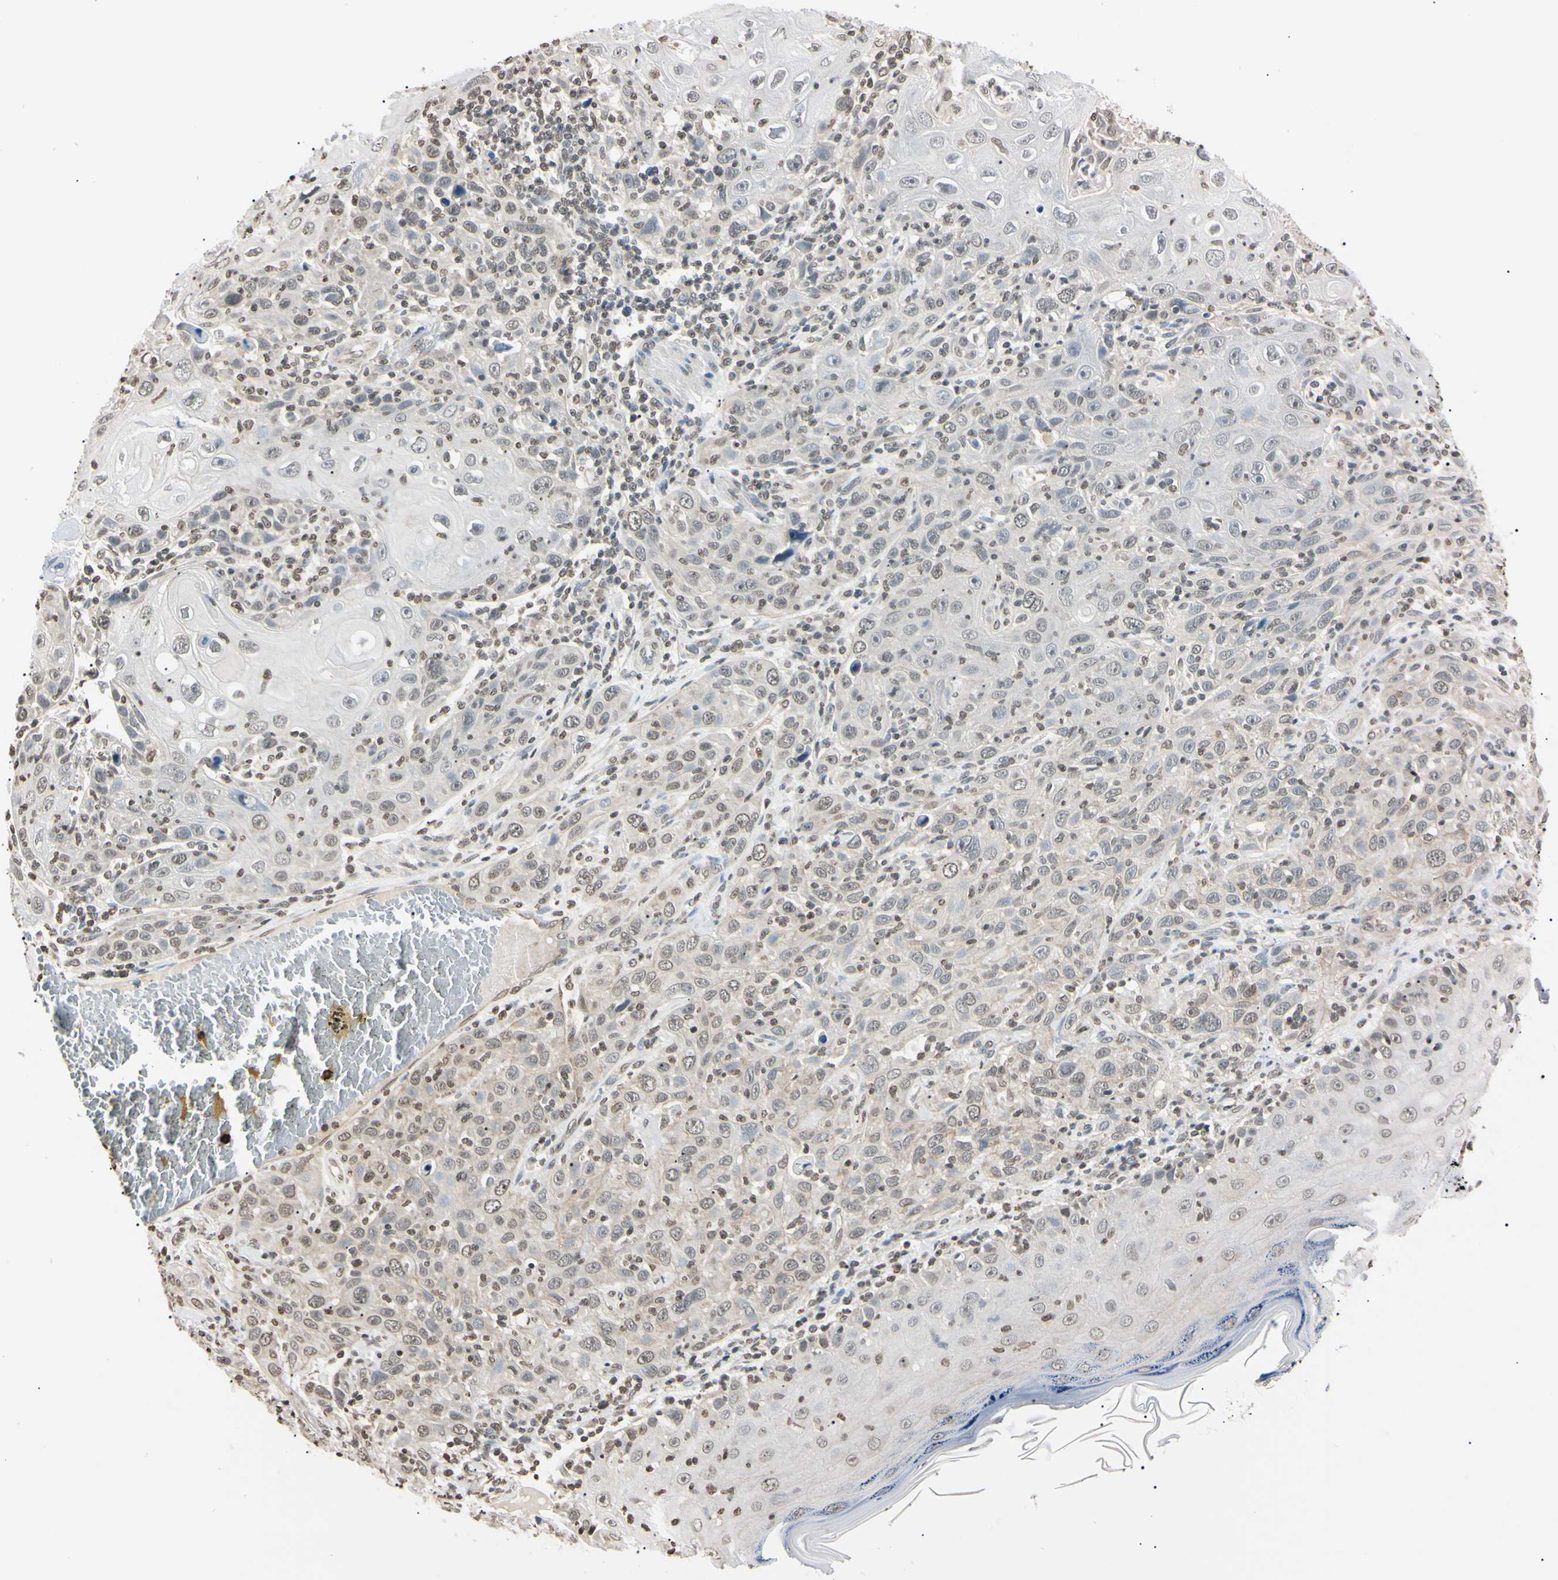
{"staining": {"intensity": "weak", "quantity": "25%-75%", "location": "nuclear"}, "tissue": "skin cancer", "cell_type": "Tumor cells", "image_type": "cancer", "snomed": [{"axis": "morphology", "description": "Squamous cell carcinoma, NOS"}, {"axis": "topography", "description": "Skin"}], "caption": "Tumor cells show low levels of weak nuclear positivity in approximately 25%-75% of cells in squamous cell carcinoma (skin).", "gene": "CDC45", "patient": {"sex": "female", "age": 88}}